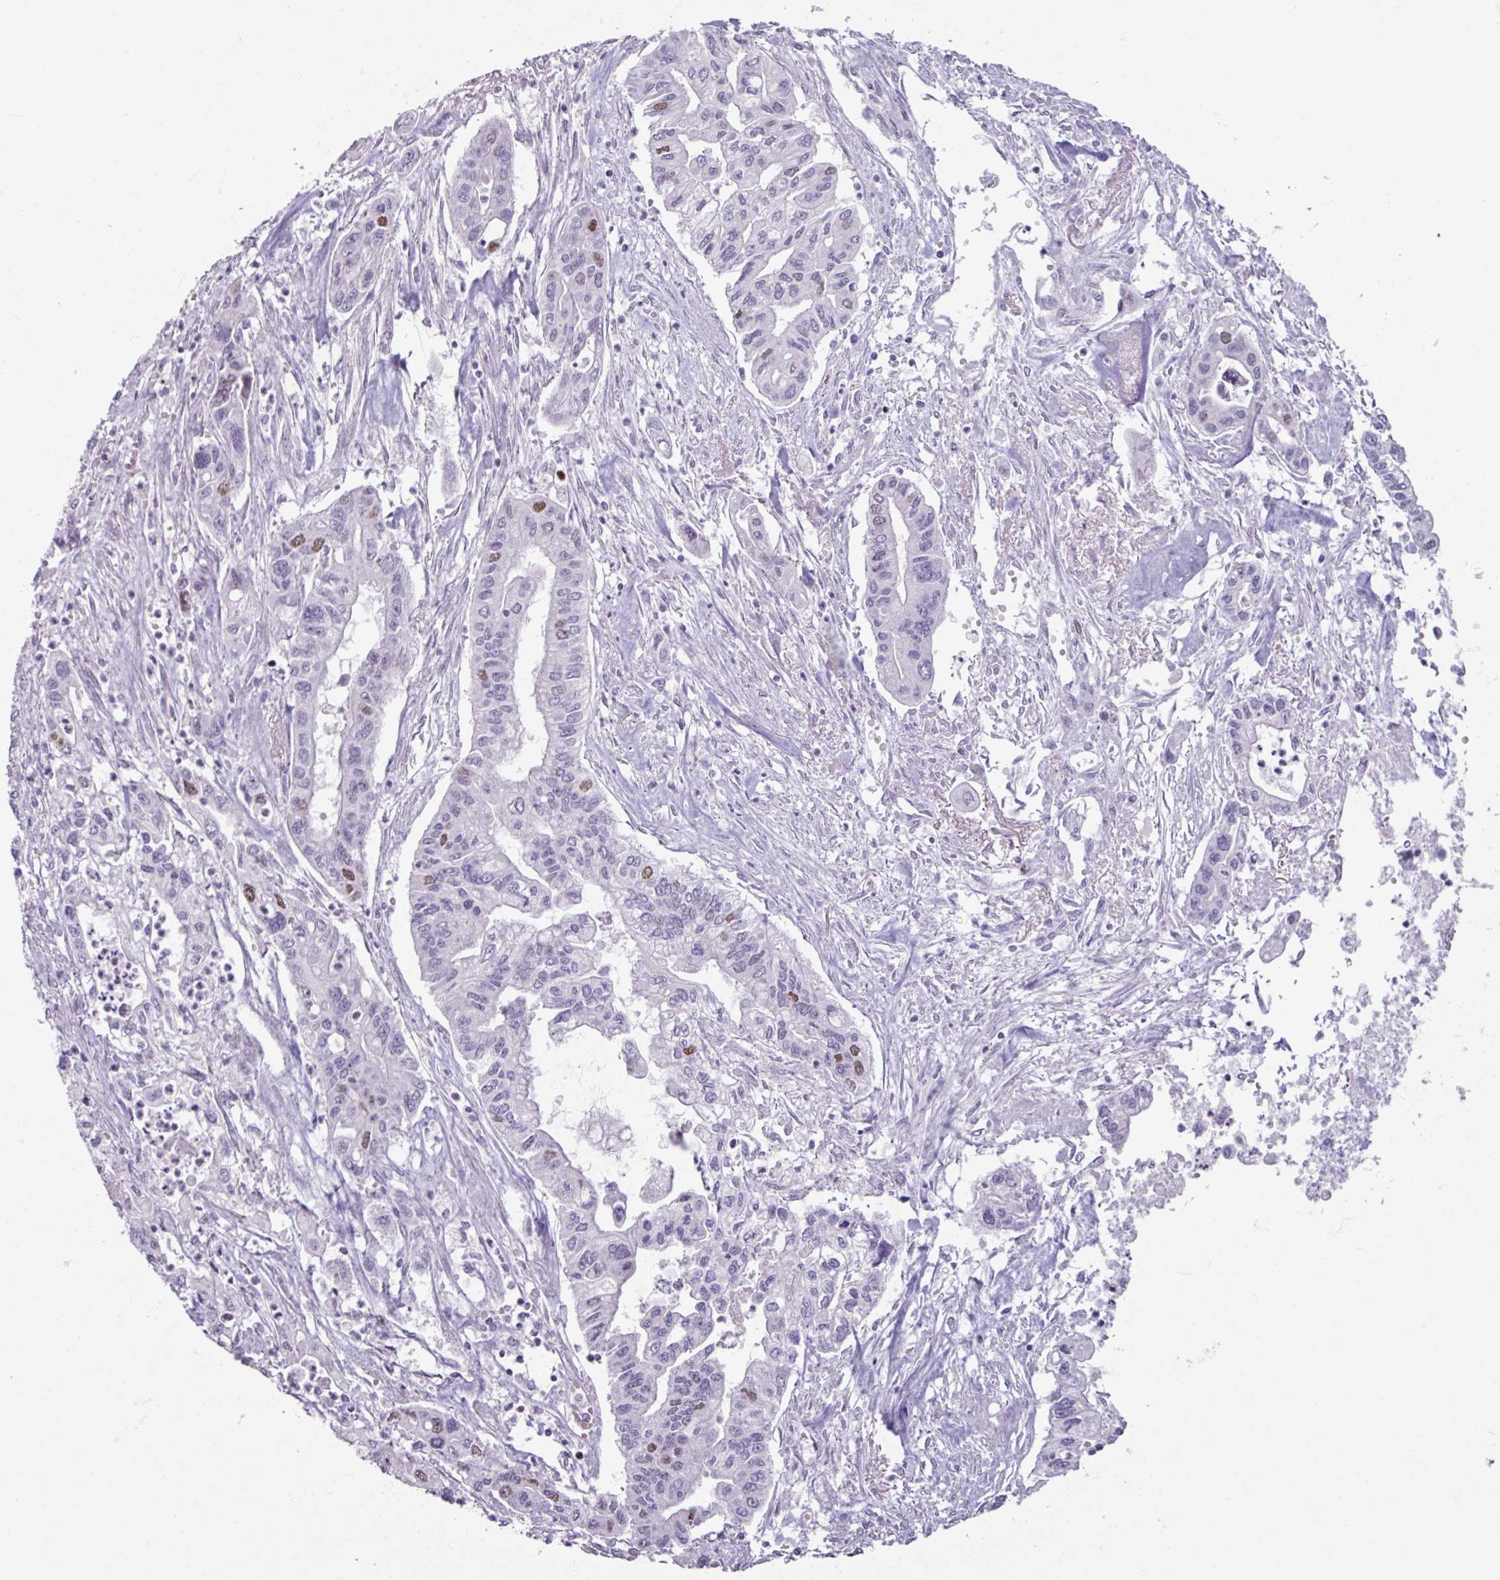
{"staining": {"intensity": "moderate", "quantity": "<25%", "location": "nuclear"}, "tissue": "pancreatic cancer", "cell_type": "Tumor cells", "image_type": "cancer", "snomed": [{"axis": "morphology", "description": "Adenocarcinoma, NOS"}, {"axis": "topography", "description": "Pancreas"}], "caption": "Approximately <25% of tumor cells in human pancreatic cancer demonstrate moderate nuclear protein positivity as visualized by brown immunohistochemical staining.", "gene": "ATAD2", "patient": {"sex": "male", "age": 62}}